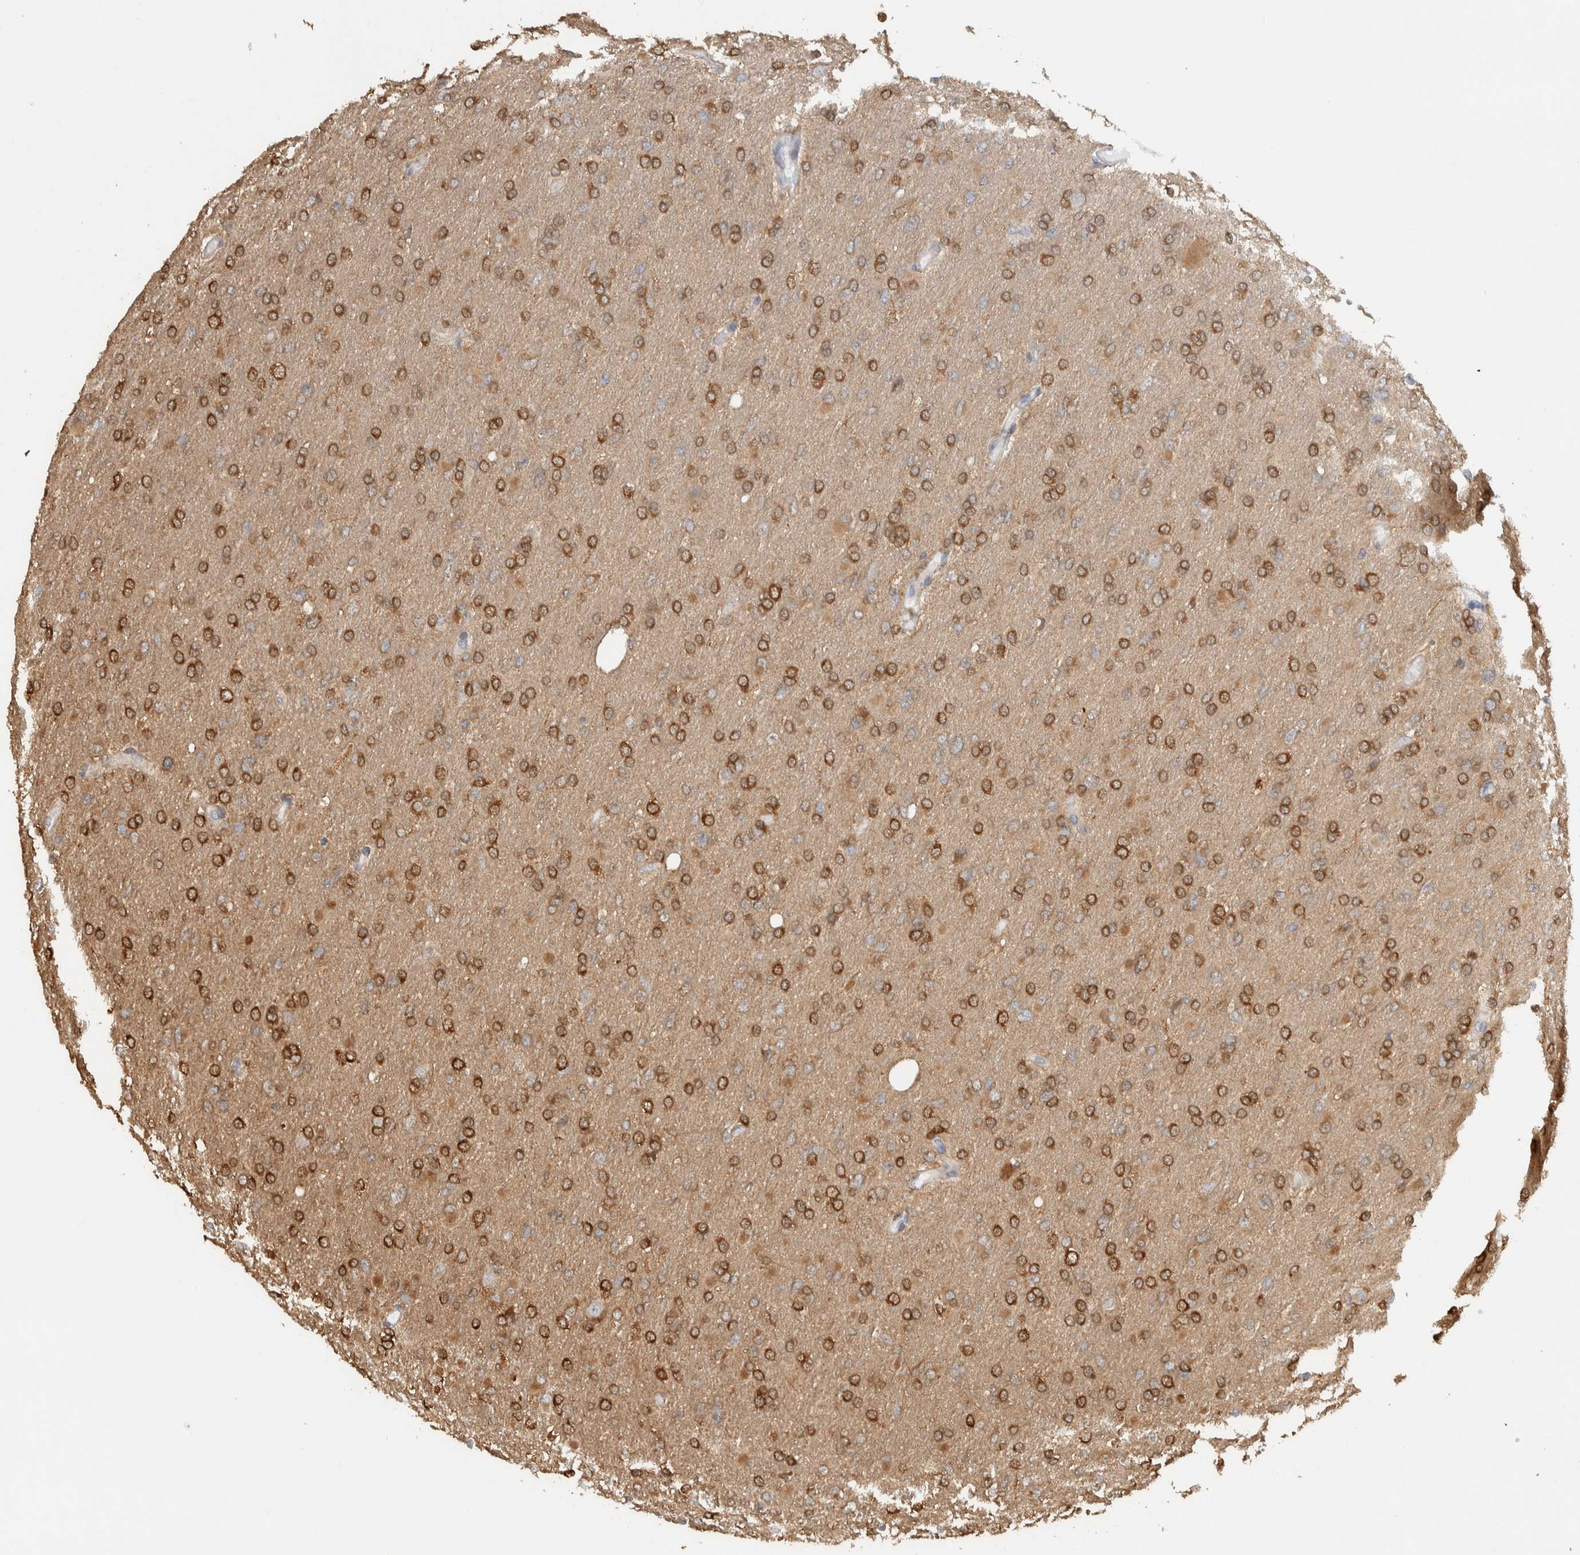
{"staining": {"intensity": "moderate", "quantity": ">75%", "location": "cytoplasmic/membranous"}, "tissue": "glioma", "cell_type": "Tumor cells", "image_type": "cancer", "snomed": [{"axis": "morphology", "description": "Glioma, malignant, High grade"}, {"axis": "topography", "description": "Cerebral cortex"}], "caption": "Protein staining by immunohistochemistry (IHC) reveals moderate cytoplasmic/membranous staining in about >75% of tumor cells in malignant glioma (high-grade).", "gene": "CNTROB", "patient": {"sex": "female", "age": 36}}